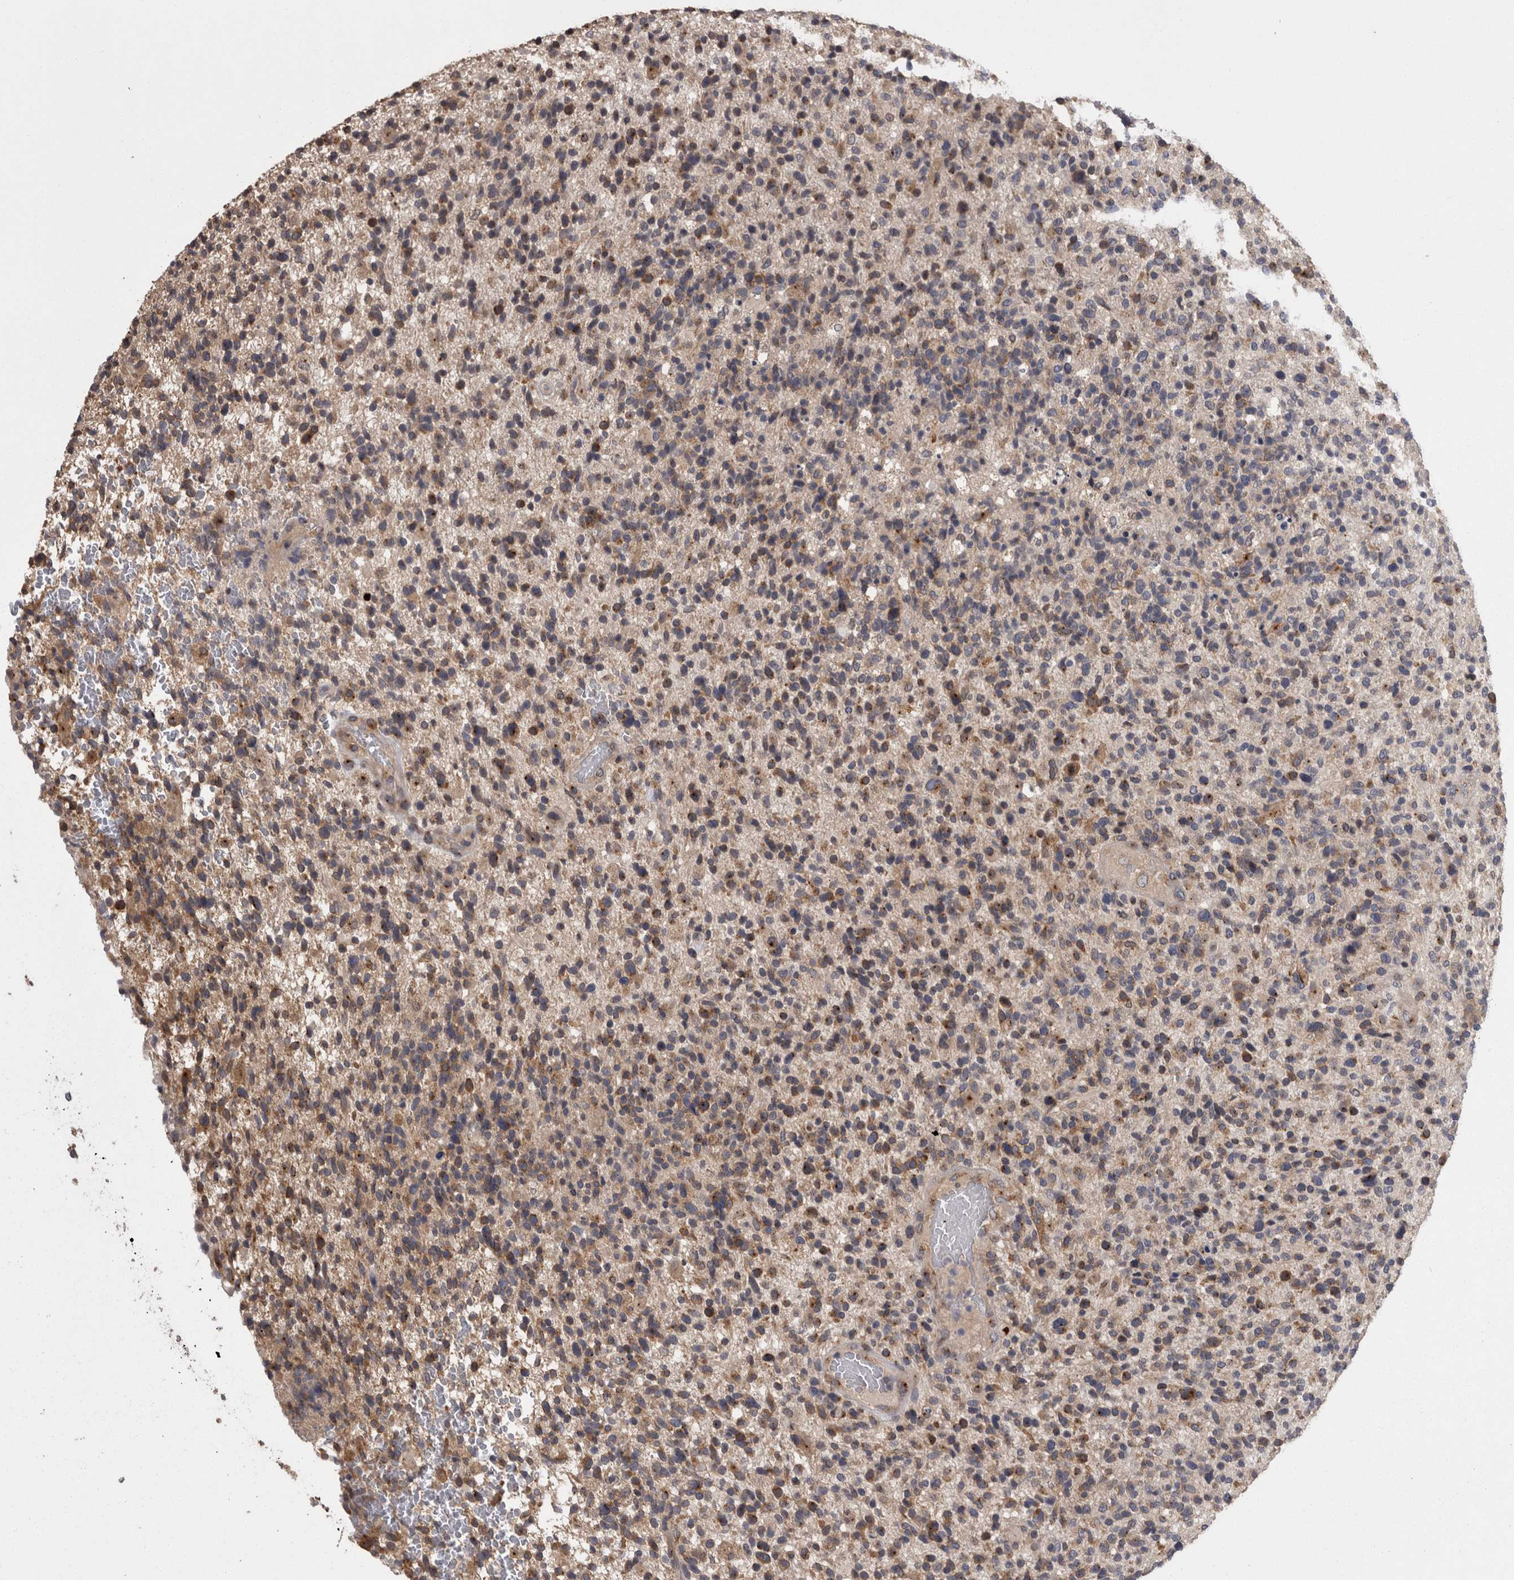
{"staining": {"intensity": "weak", "quantity": "25%-75%", "location": "cytoplasmic/membranous"}, "tissue": "glioma", "cell_type": "Tumor cells", "image_type": "cancer", "snomed": [{"axis": "morphology", "description": "Glioma, malignant, High grade"}, {"axis": "topography", "description": "Brain"}], "caption": "This is an image of IHC staining of glioma, which shows weak expression in the cytoplasmic/membranous of tumor cells.", "gene": "PCM1", "patient": {"sex": "male", "age": 72}}